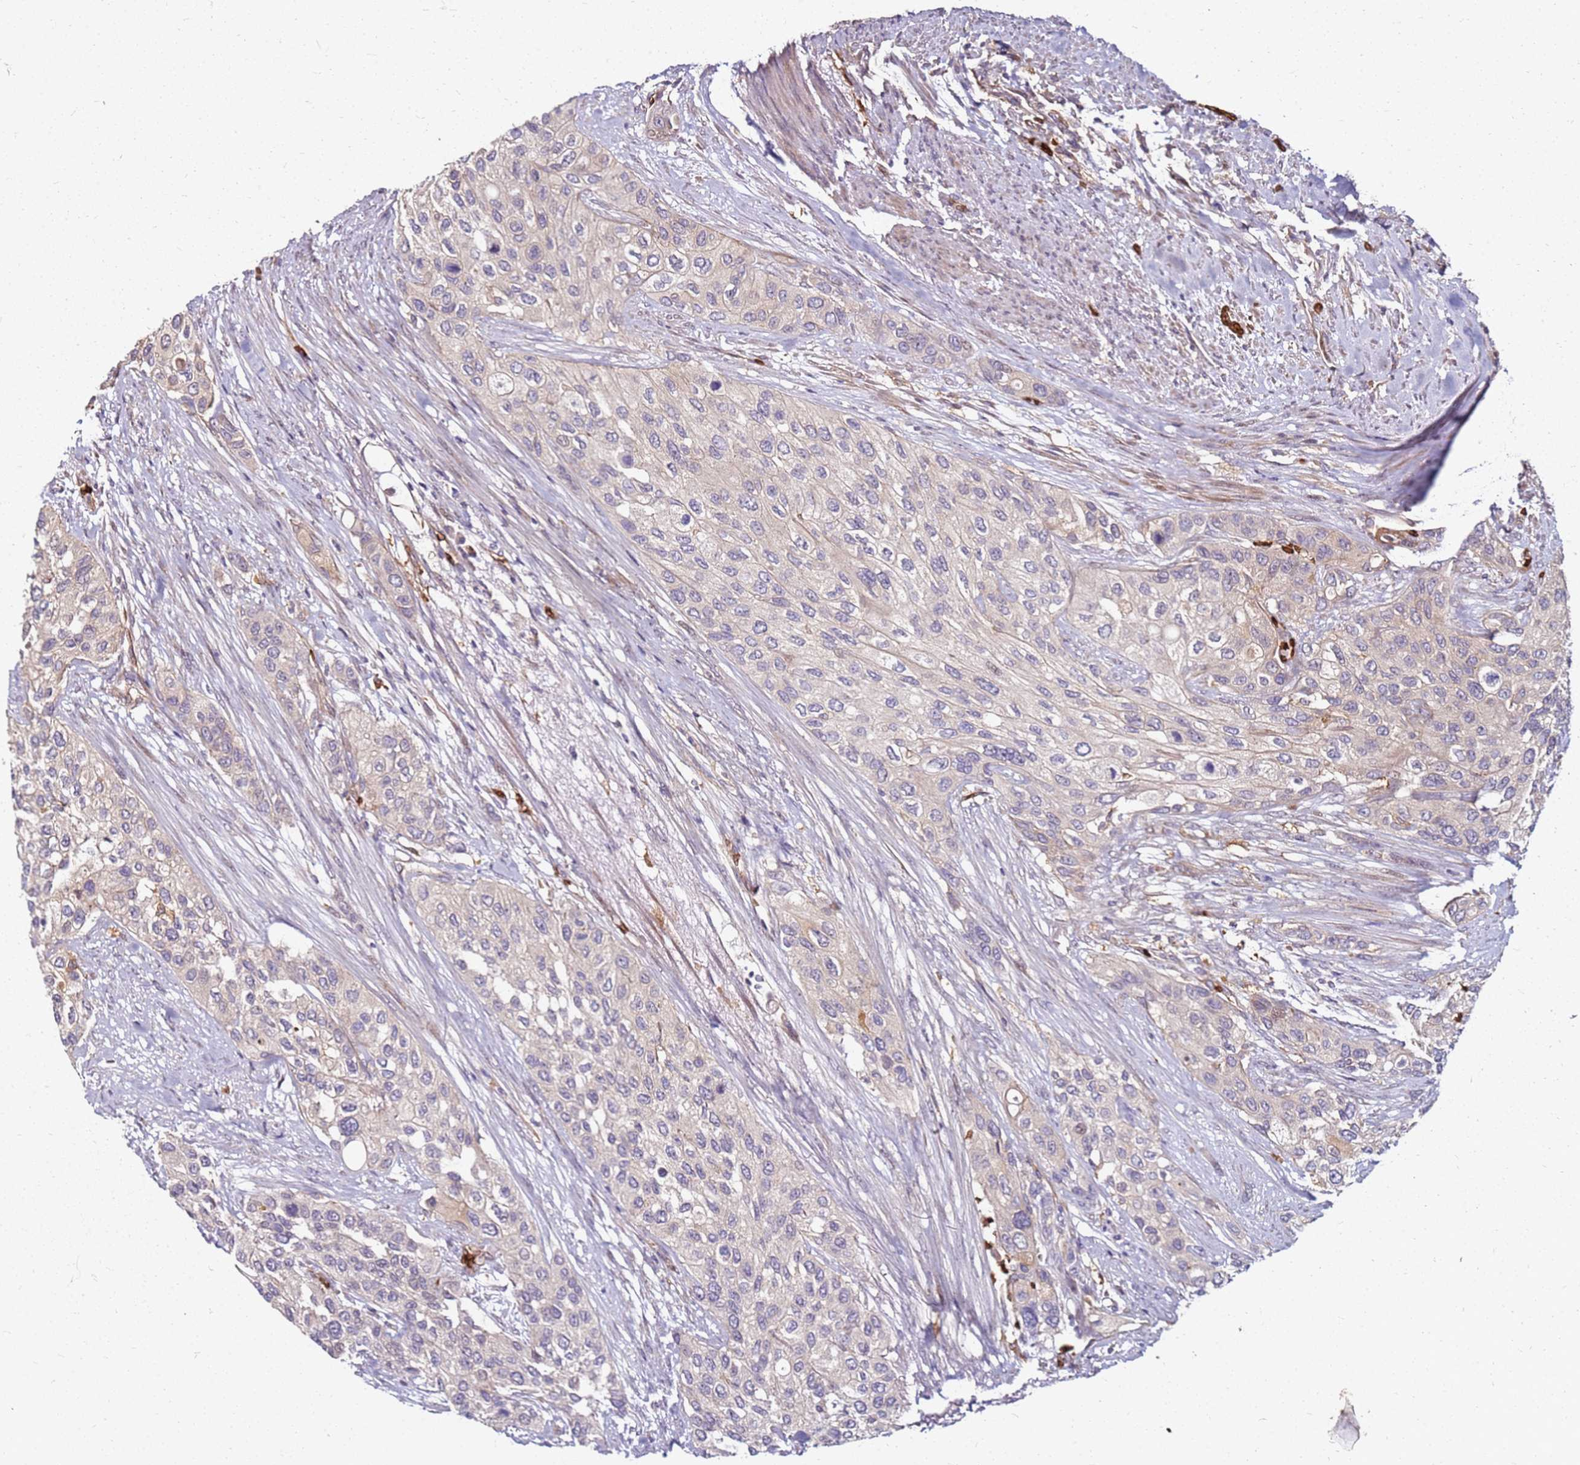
{"staining": {"intensity": "negative", "quantity": "none", "location": "none"}, "tissue": "urothelial cancer", "cell_type": "Tumor cells", "image_type": "cancer", "snomed": [{"axis": "morphology", "description": "Normal tissue, NOS"}, {"axis": "morphology", "description": "Urothelial carcinoma, High grade"}, {"axis": "topography", "description": "Vascular tissue"}, {"axis": "topography", "description": "Urinary bladder"}], "caption": "IHC of human urothelial cancer shows no expression in tumor cells.", "gene": "RNF11", "patient": {"sex": "female", "age": 56}}